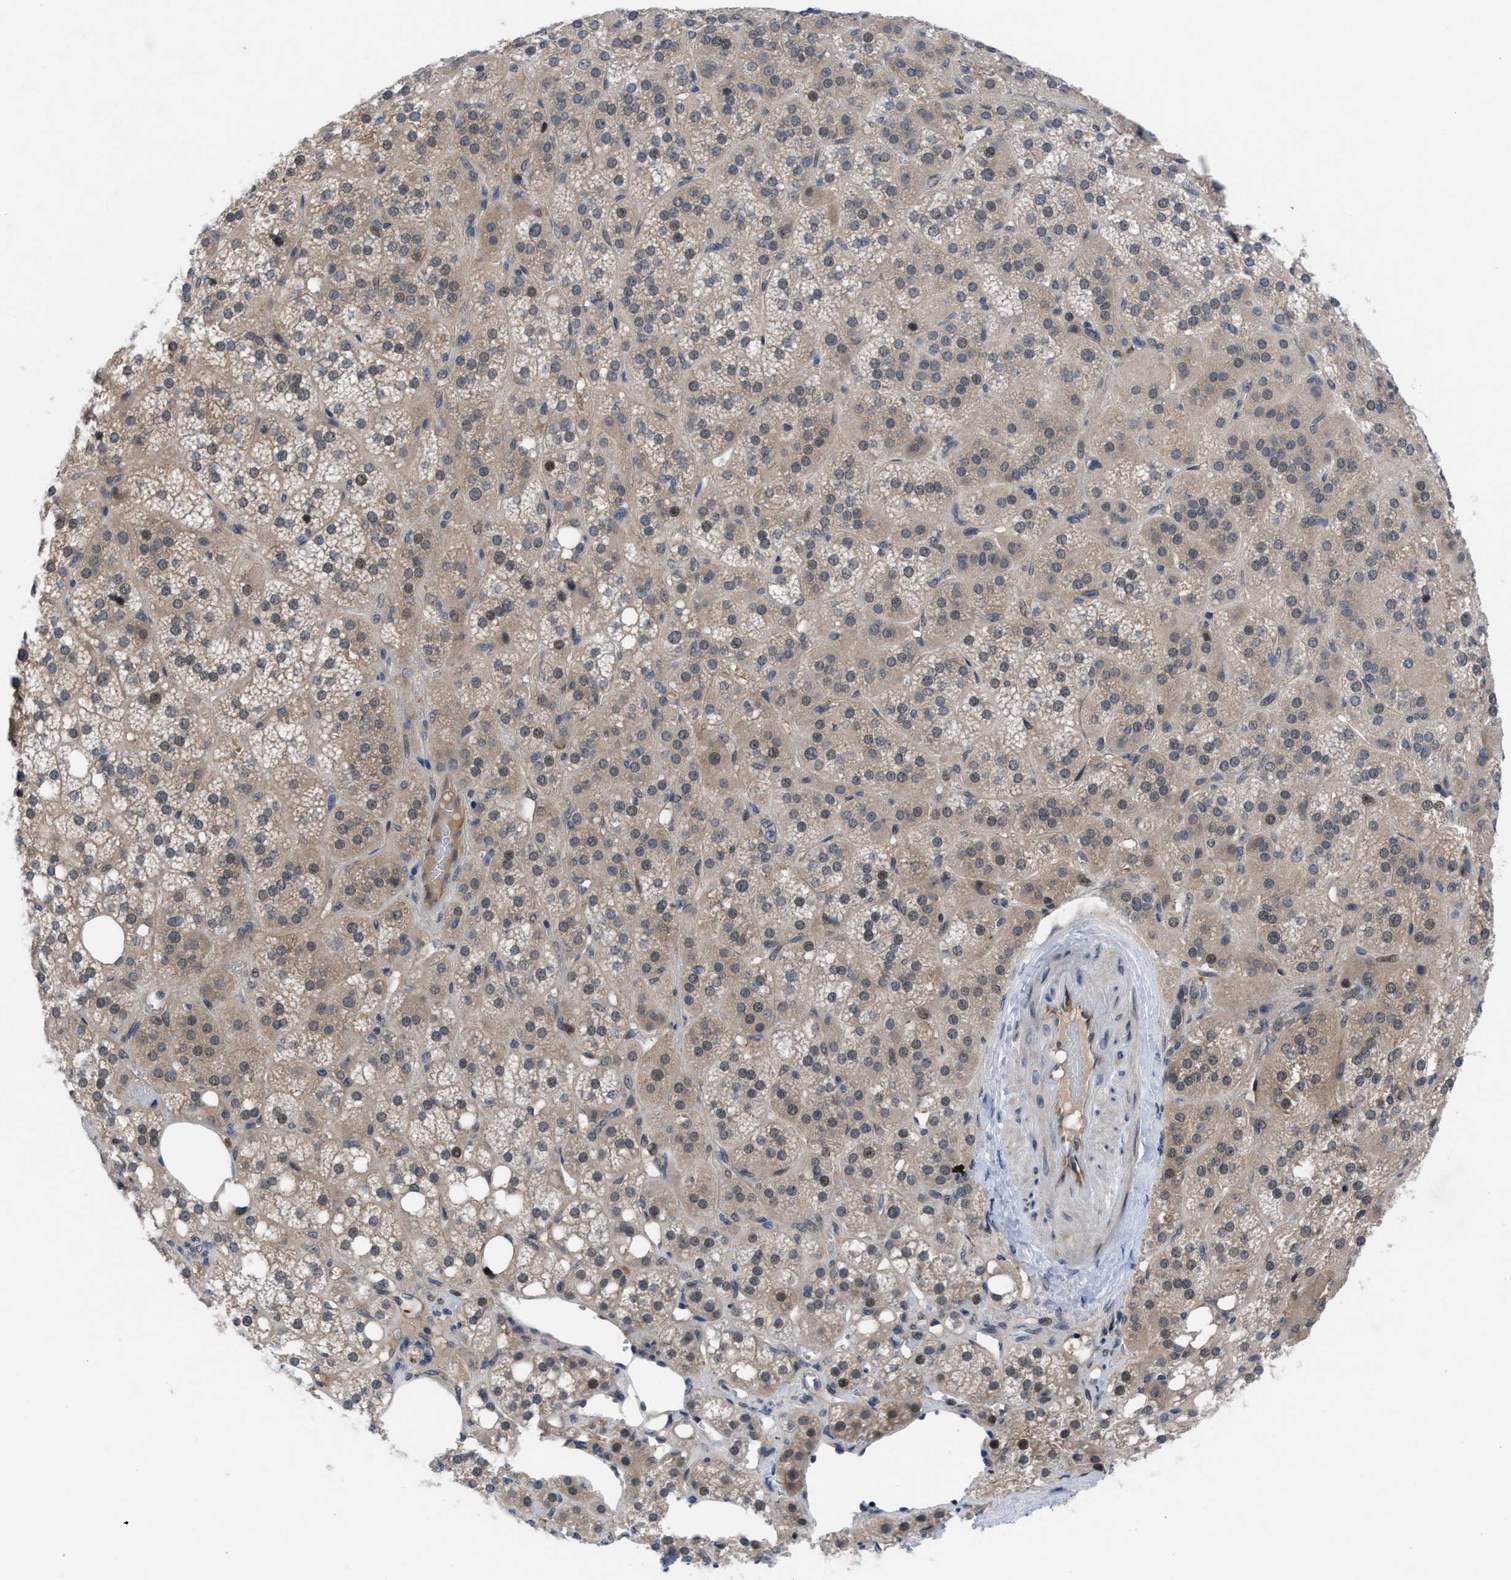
{"staining": {"intensity": "moderate", "quantity": ">75%", "location": "cytoplasmic/membranous,nuclear"}, "tissue": "adrenal gland", "cell_type": "Glandular cells", "image_type": "normal", "snomed": [{"axis": "morphology", "description": "Normal tissue, NOS"}, {"axis": "topography", "description": "Adrenal gland"}], "caption": "Unremarkable adrenal gland reveals moderate cytoplasmic/membranous,nuclear staining in approximately >75% of glandular cells.", "gene": "IL17RE", "patient": {"sex": "female", "age": 59}}